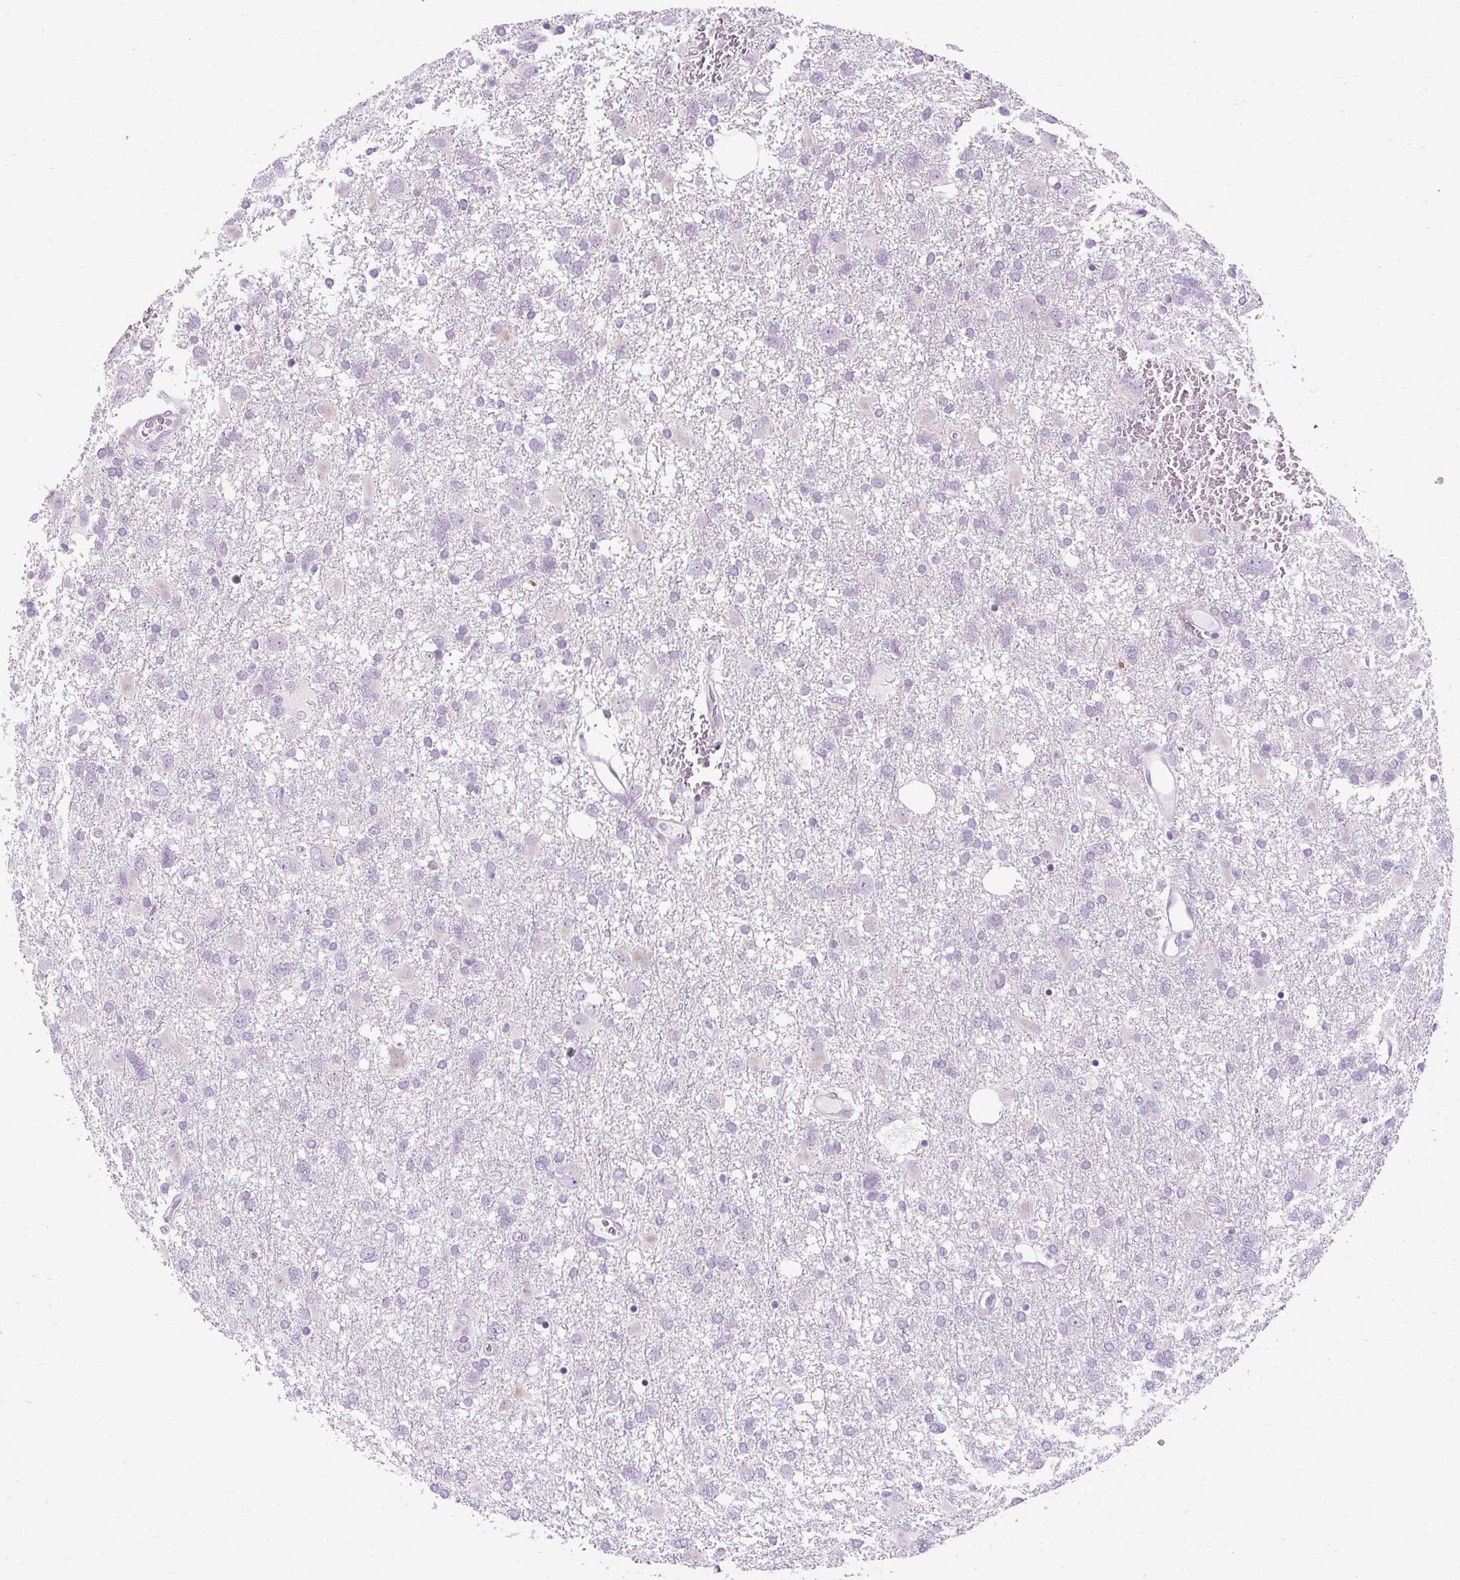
{"staining": {"intensity": "negative", "quantity": "none", "location": "none"}, "tissue": "glioma", "cell_type": "Tumor cells", "image_type": "cancer", "snomed": [{"axis": "morphology", "description": "Glioma, malignant, High grade"}, {"axis": "topography", "description": "Brain"}], "caption": "High magnification brightfield microscopy of high-grade glioma (malignant) stained with DAB (3,3'-diaminobenzidine) (brown) and counterstained with hematoxylin (blue): tumor cells show no significant positivity.", "gene": "B3GNT4", "patient": {"sex": "male", "age": 61}}